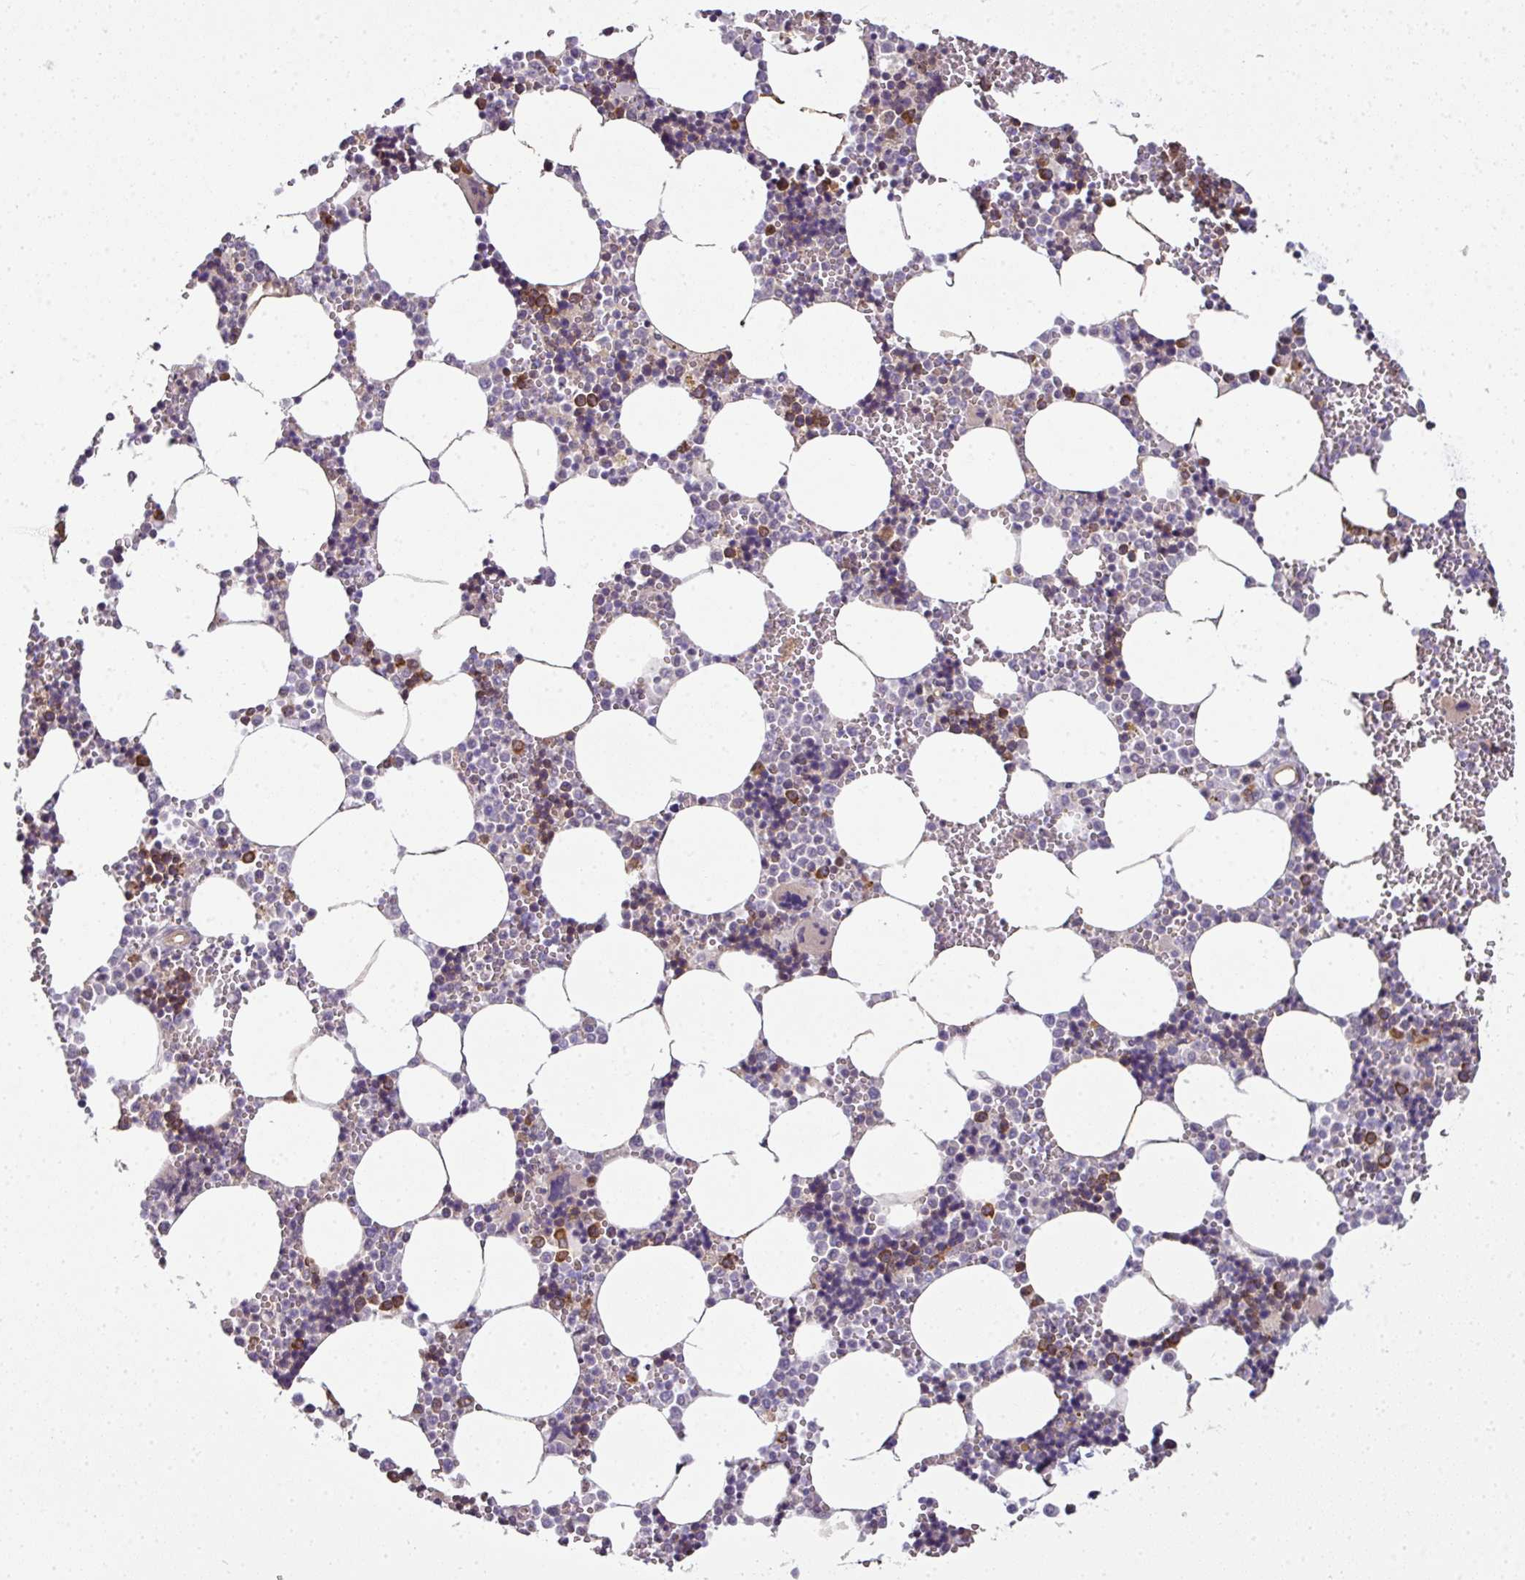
{"staining": {"intensity": "moderate", "quantity": "<25%", "location": "cytoplasmic/membranous"}, "tissue": "bone marrow", "cell_type": "Hematopoietic cells", "image_type": "normal", "snomed": [{"axis": "morphology", "description": "Normal tissue, NOS"}, {"axis": "topography", "description": "Bone marrow"}], "caption": "This is a photomicrograph of immunohistochemistry staining of benign bone marrow, which shows moderate positivity in the cytoplasmic/membranous of hematopoietic cells.", "gene": "RBM14", "patient": {"sex": "male", "age": 54}}